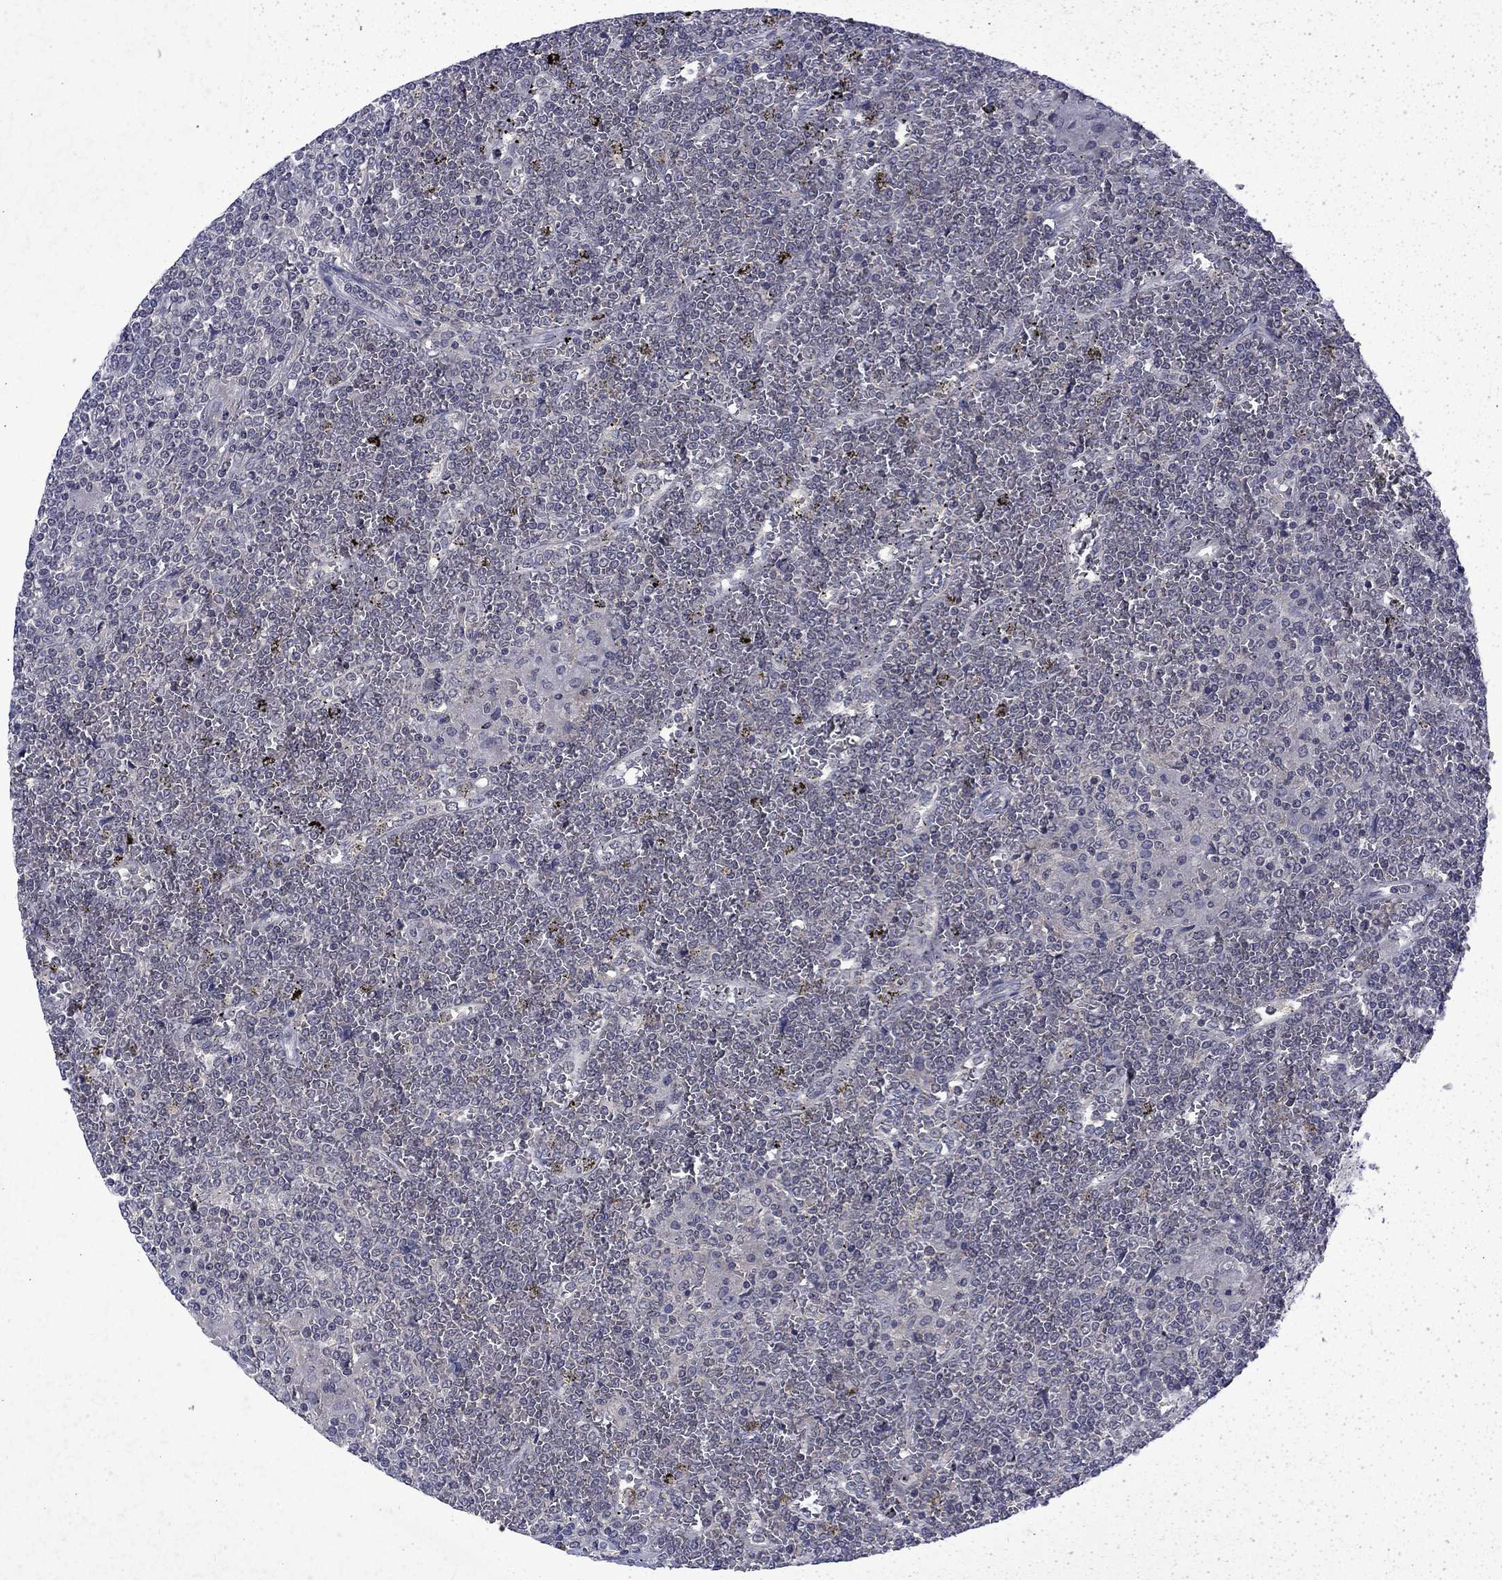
{"staining": {"intensity": "negative", "quantity": "none", "location": "none"}, "tissue": "lymphoma", "cell_type": "Tumor cells", "image_type": "cancer", "snomed": [{"axis": "morphology", "description": "Malignant lymphoma, non-Hodgkin's type, Low grade"}, {"axis": "topography", "description": "Spleen"}], "caption": "Immunohistochemistry histopathology image of neoplastic tissue: human lymphoma stained with DAB (3,3'-diaminobenzidine) exhibits no significant protein expression in tumor cells.", "gene": "CHAT", "patient": {"sex": "female", "age": 19}}